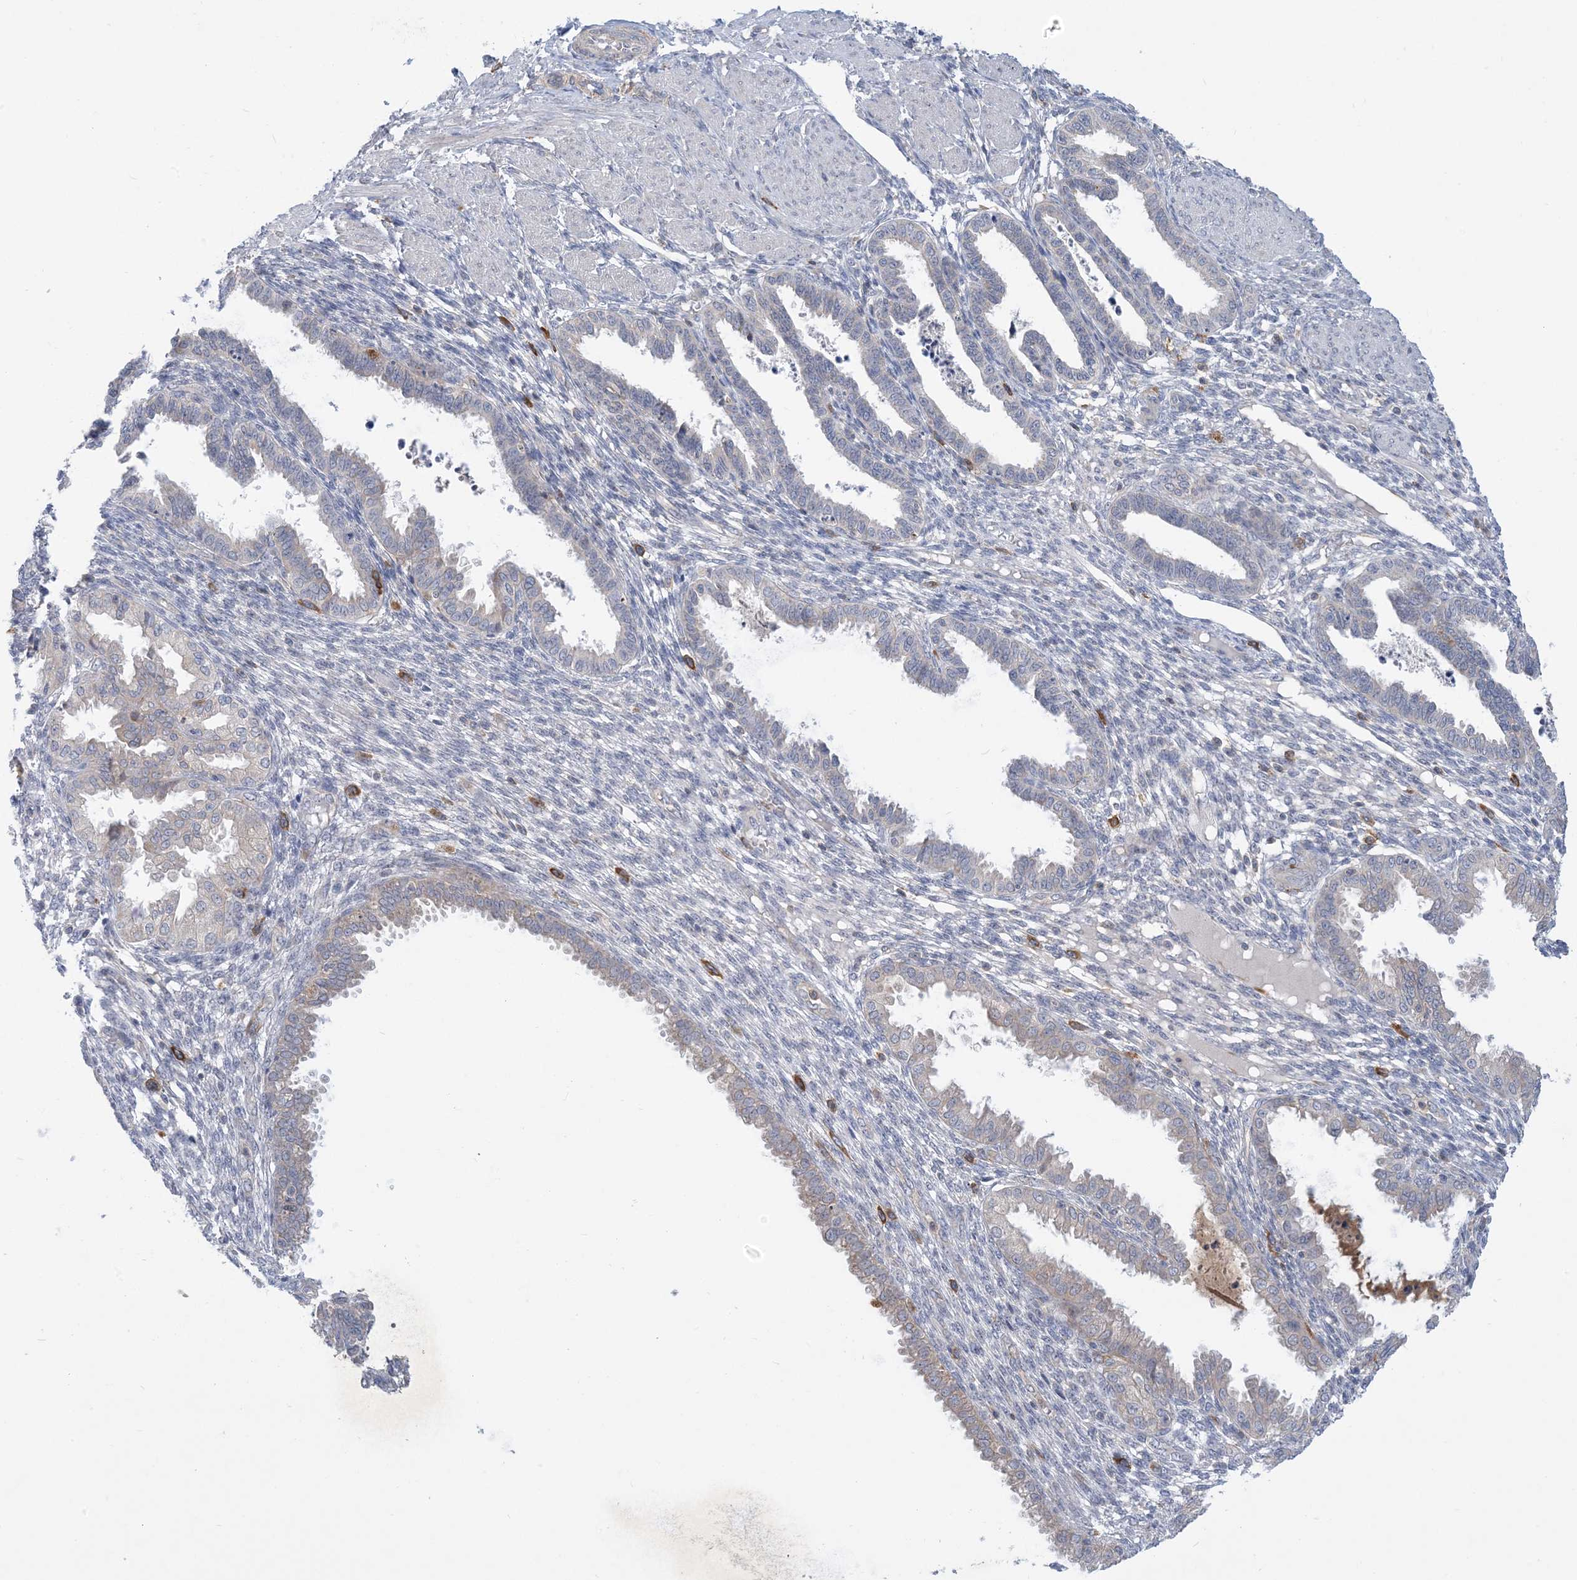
{"staining": {"intensity": "negative", "quantity": "none", "location": "none"}, "tissue": "endometrium", "cell_type": "Cells in endometrial stroma", "image_type": "normal", "snomed": [{"axis": "morphology", "description": "Normal tissue, NOS"}, {"axis": "topography", "description": "Endometrium"}], "caption": "The image reveals no significant expression in cells in endometrial stroma of endometrium.", "gene": "AOC1", "patient": {"sex": "female", "age": 33}}